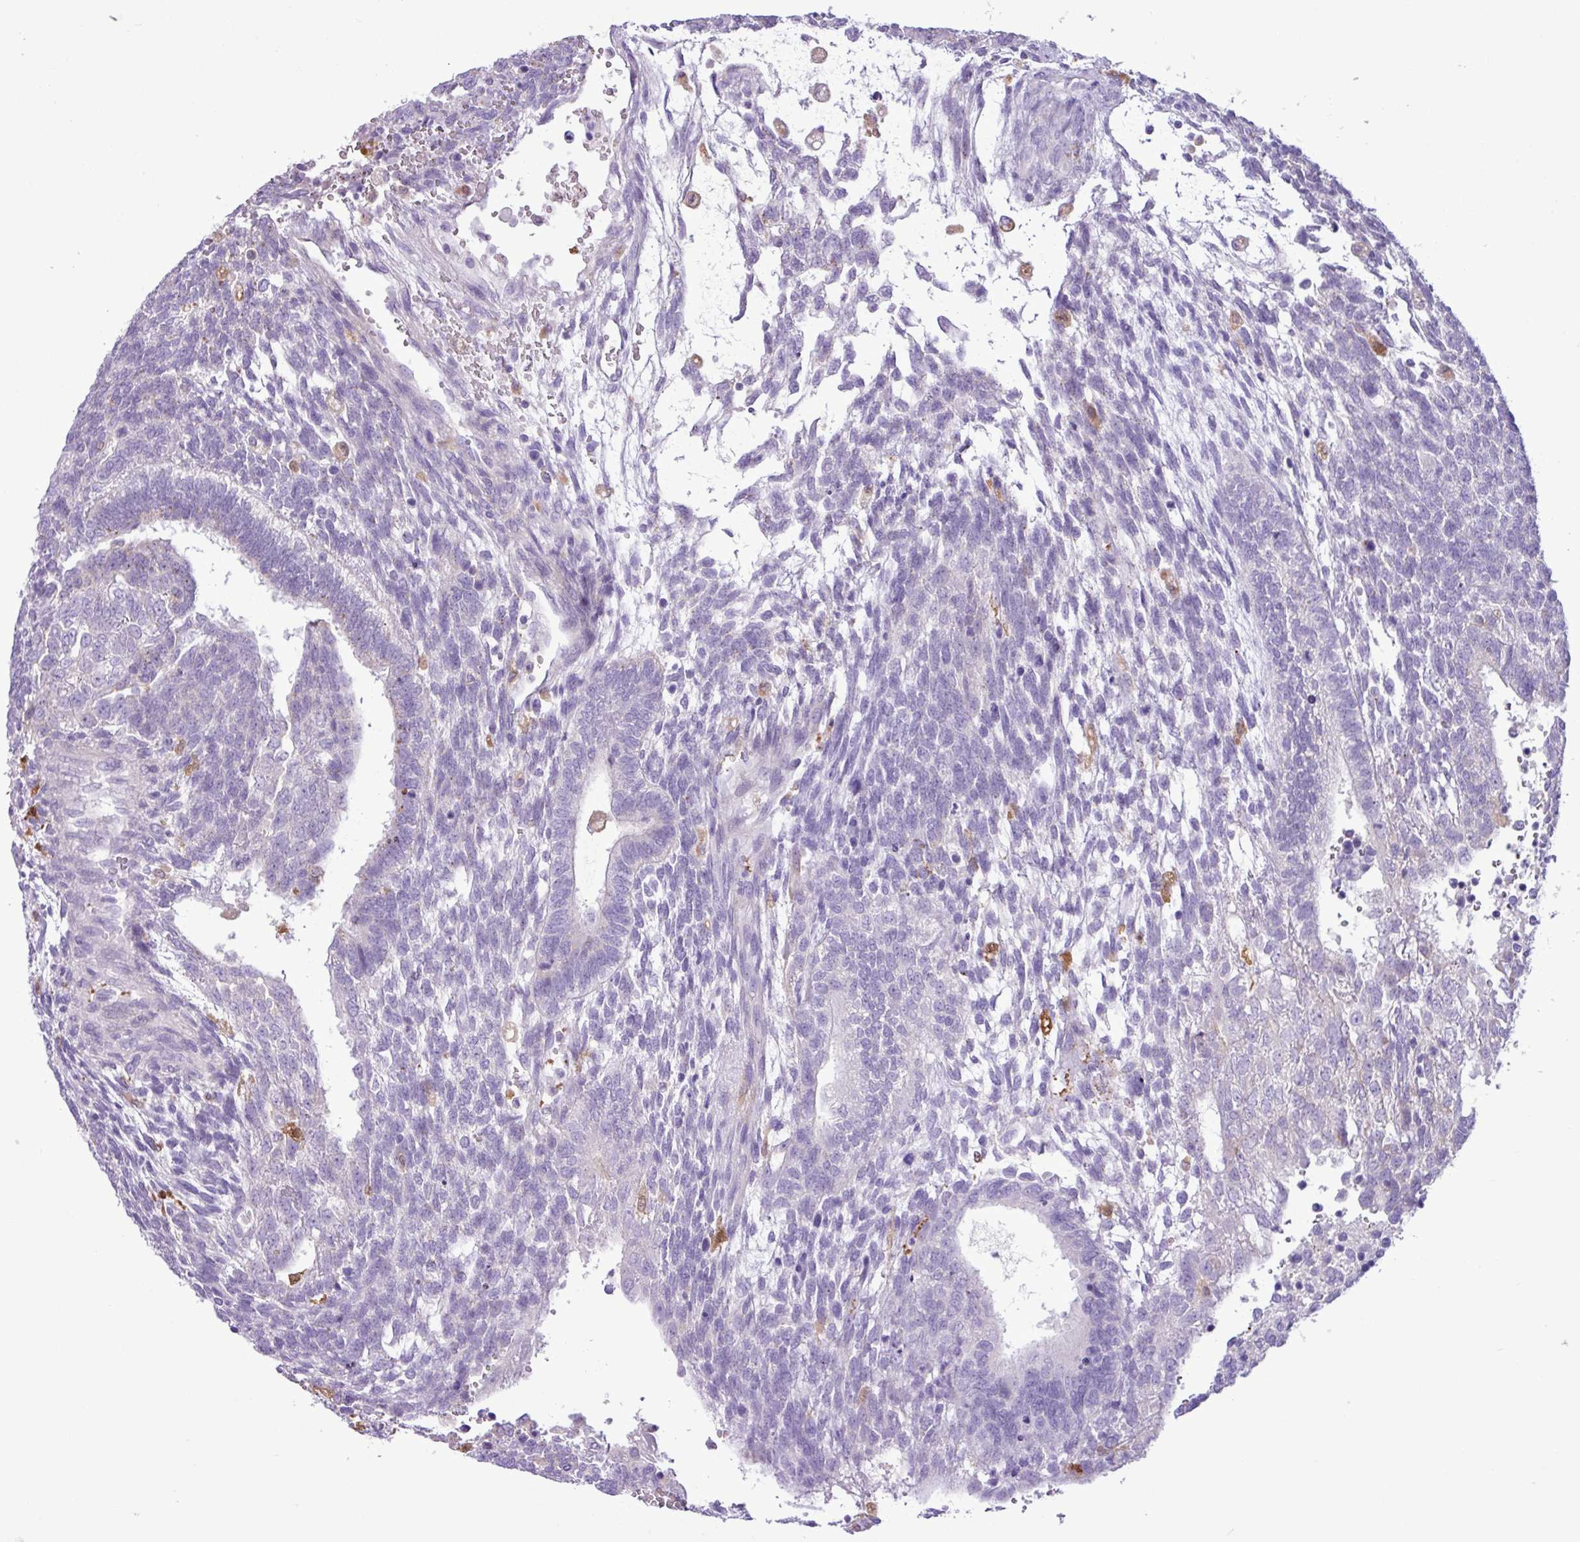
{"staining": {"intensity": "negative", "quantity": "none", "location": "none"}, "tissue": "testis cancer", "cell_type": "Tumor cells", "image_type": "cancer", "snomed": [{"axis": "morphology", "description": "Carcinoma, Embryonal, NOS"}, {"axis": "topography", "description": "Testis"}], "caption": "Immunohistochemistry (IHC) of testis embryonal carcinoma displays no staining in tumor cells. (DAB immunohistochemistry (IHC) visualized using brightfield microscopy, high magnification).", "gene": "TMEM200C", "patient": {"sex": "male", "age": 23}}